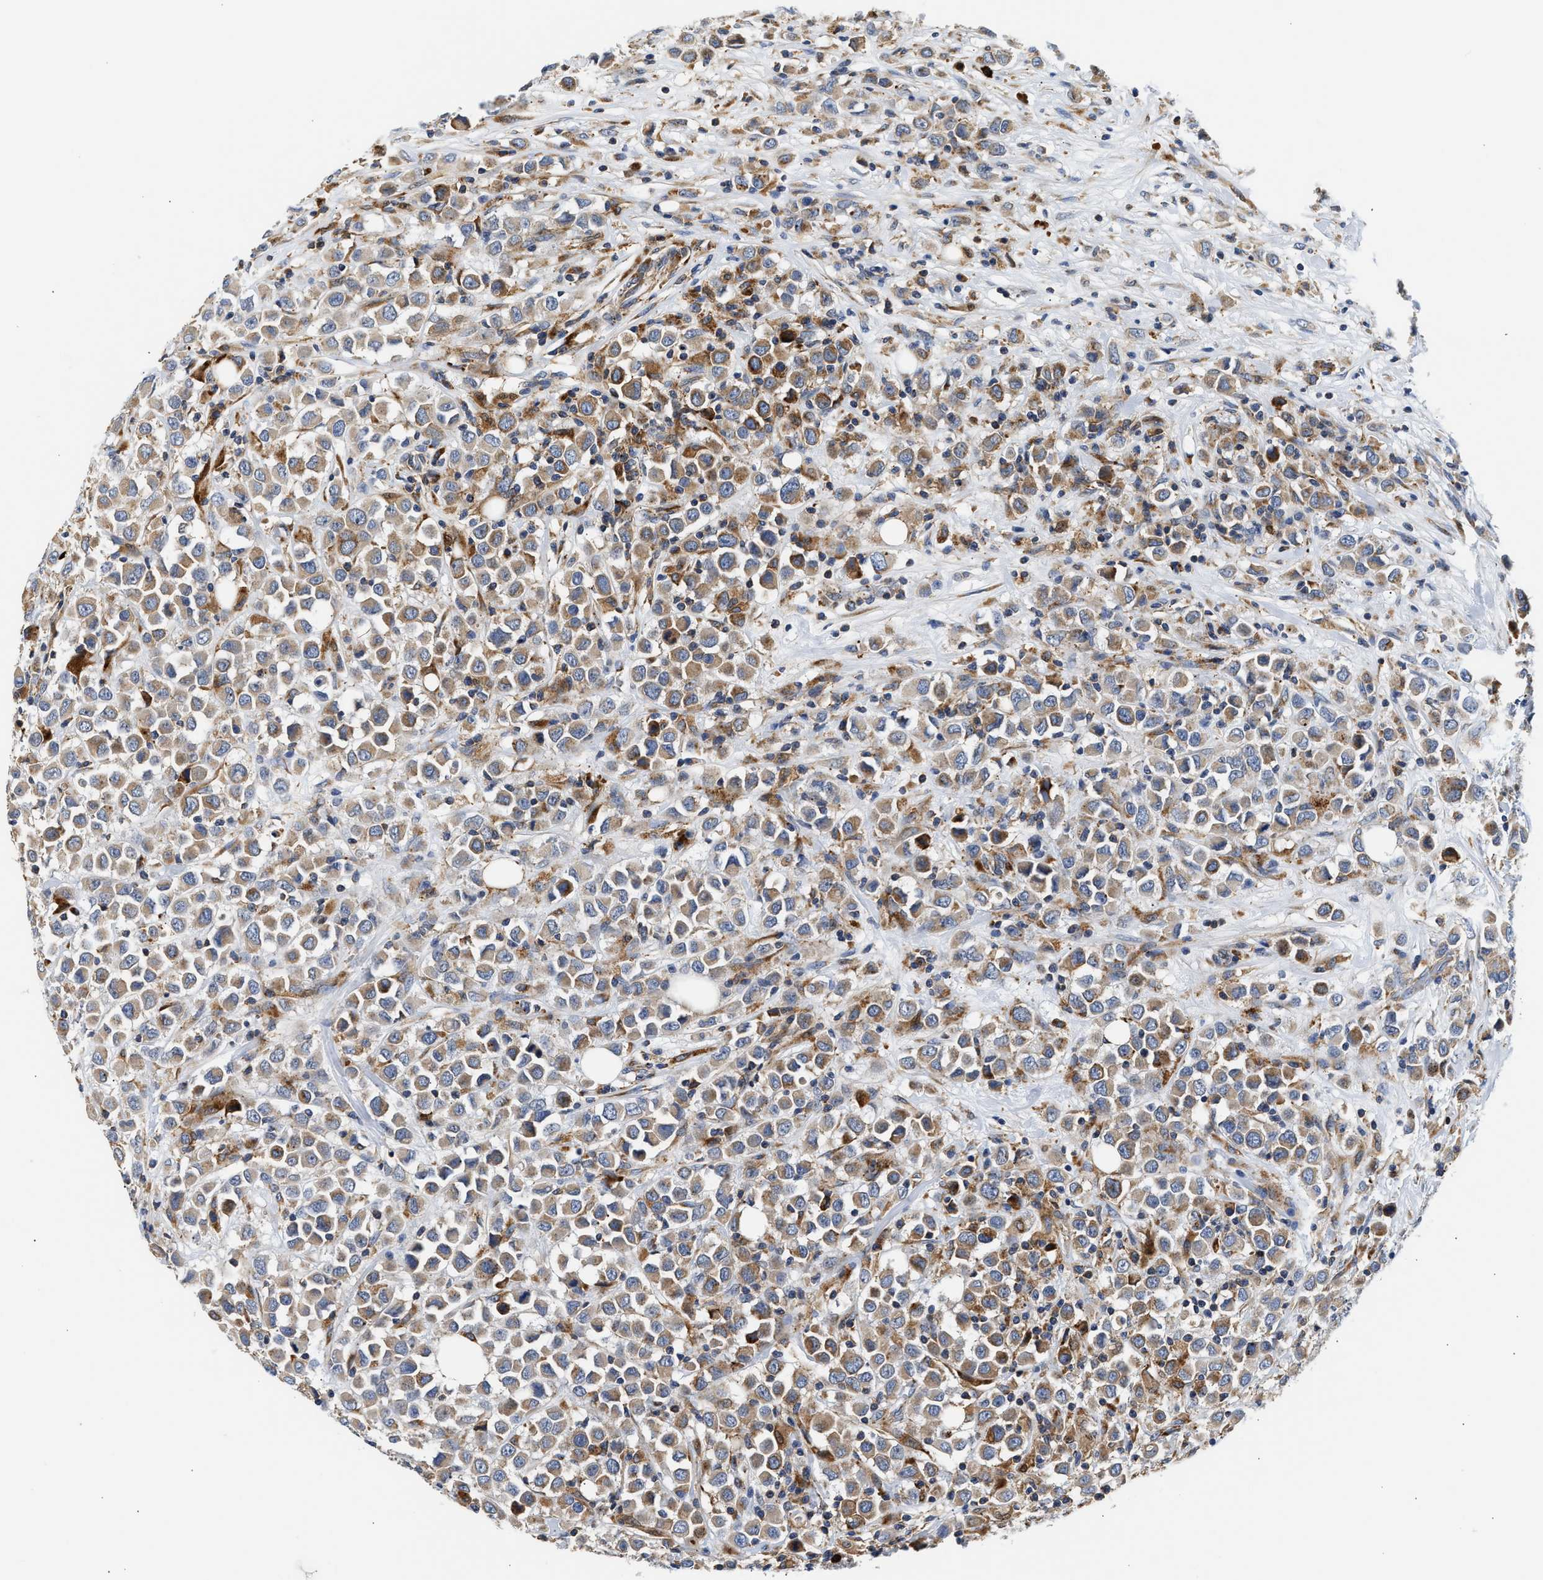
{"staining": {"intensity": "moderate", "quantity": ">75%", "location": "cytoplasmic/membranous"}, "tissue": "breast cancer", "cell_type": "Tumor cells", "image_type": "cancer", "snomed": [{"axis": "morphology", "description": "Duct carcinoma"}, {"axis": "topography", "description": "Breast"}], "caption": "Tumor cells reveal moderate cytoplasmic/membranous positivity in about >75% of cells in invasive ductal carcinoma (breast).", "gene": "AMZ1", "patient": {"sex": "female", "age": 61}}